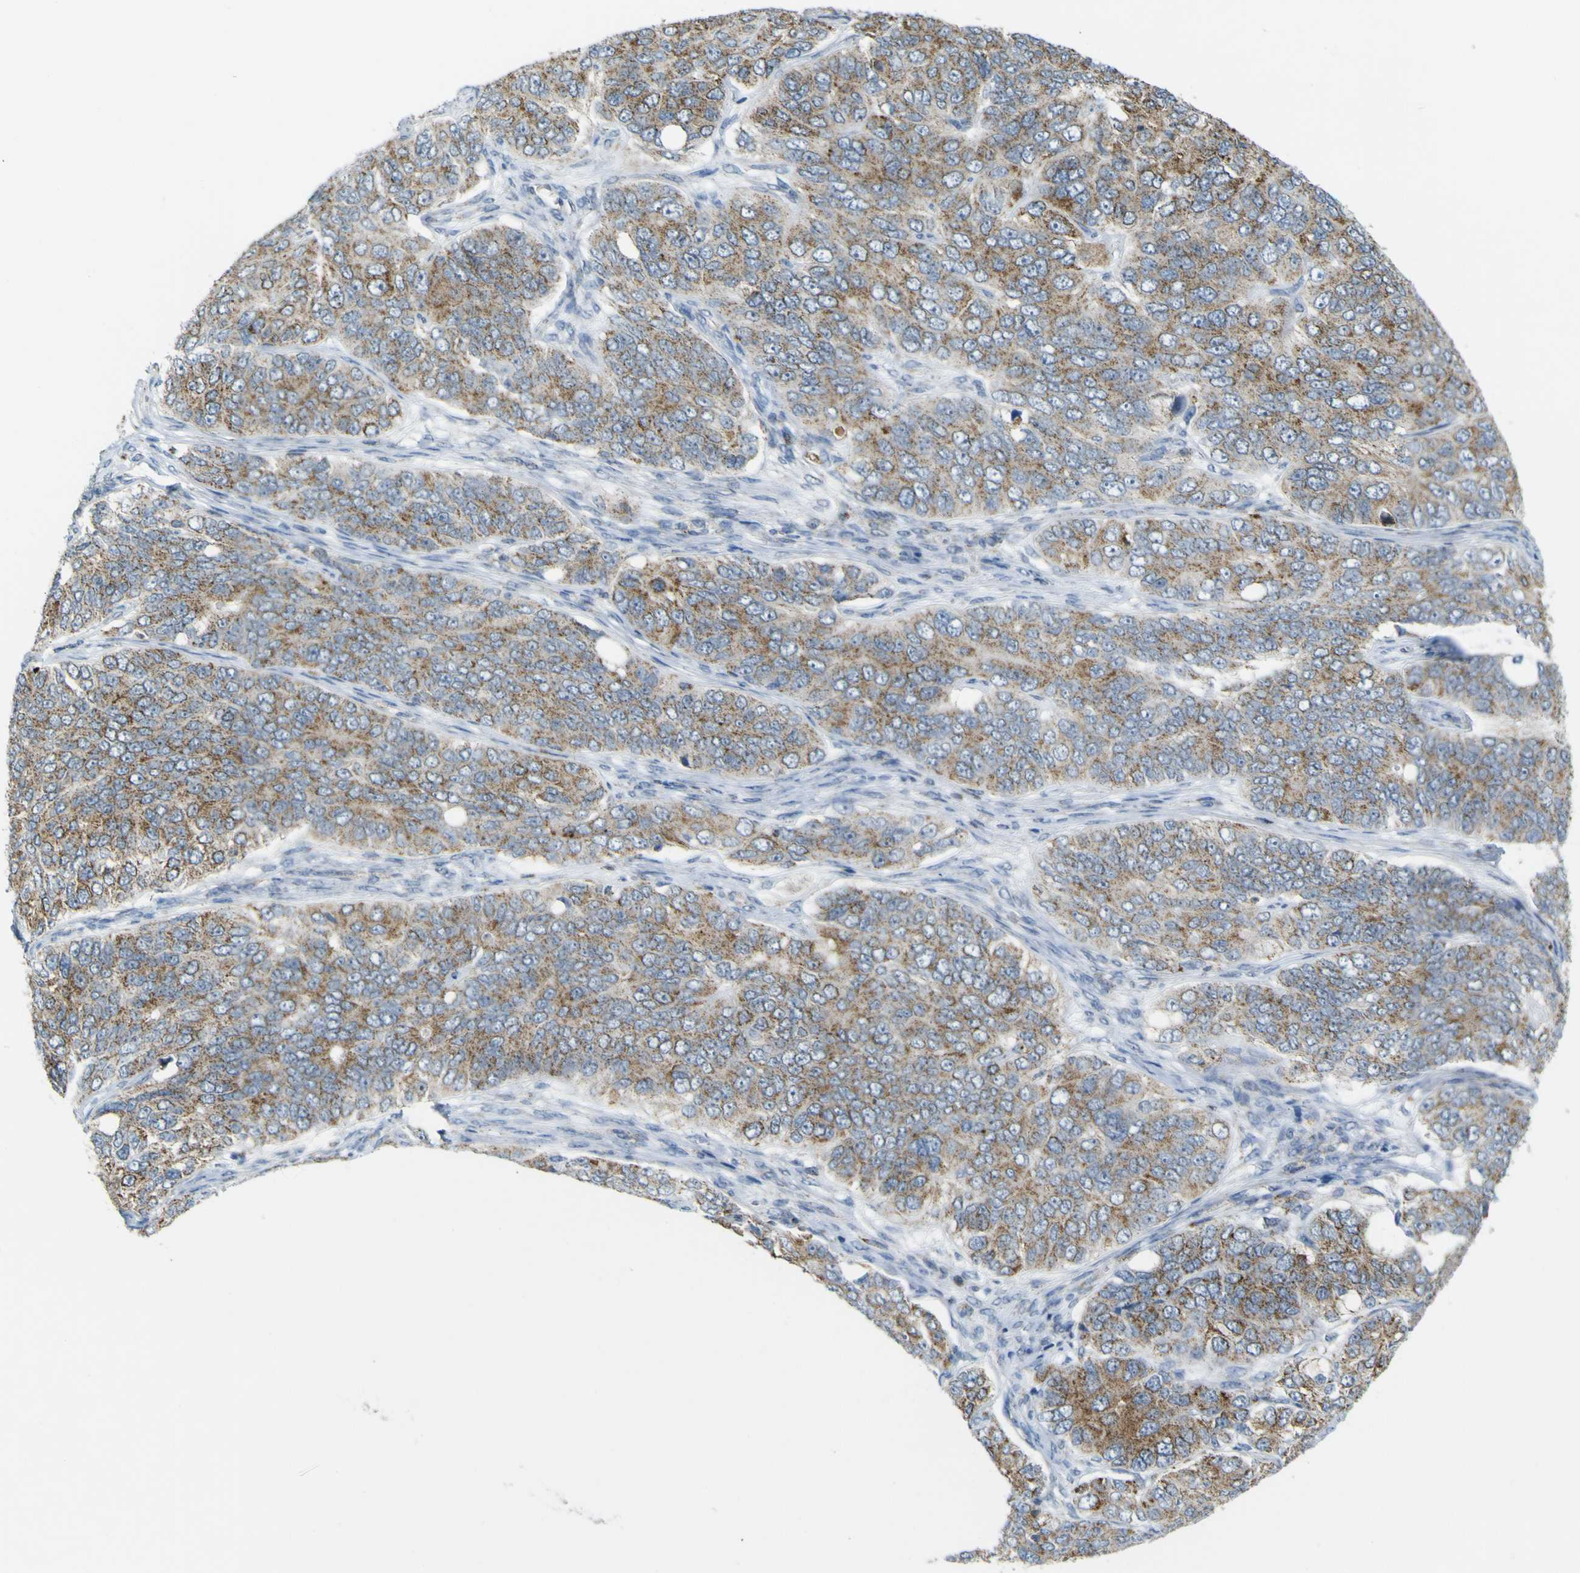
{"staining": {"intensity": "moderate", "quantity": ">75%", "location": "cytoplasmic/membranous"}, "tissue": "ovarian cancer", "cell_type": "Tumor cells", "image_type": "cancer", "snomed": [{"axis": "morphology", "description": "Carcinoma, endometroid"}, {"axis": "topography", "description": "Ovary"}], "caption": "Immunohistochemistry (IHC) of endometroid carcinoma (ovarian) demonstrates medium levels of moderate cytoplasmic/membranous expression in about >75% of tumor cells. (Brightfield microscopy of DAB IHC at high magnification).", "gene": "ACBD5", "patient": {"sex": "female", "age": 51}}